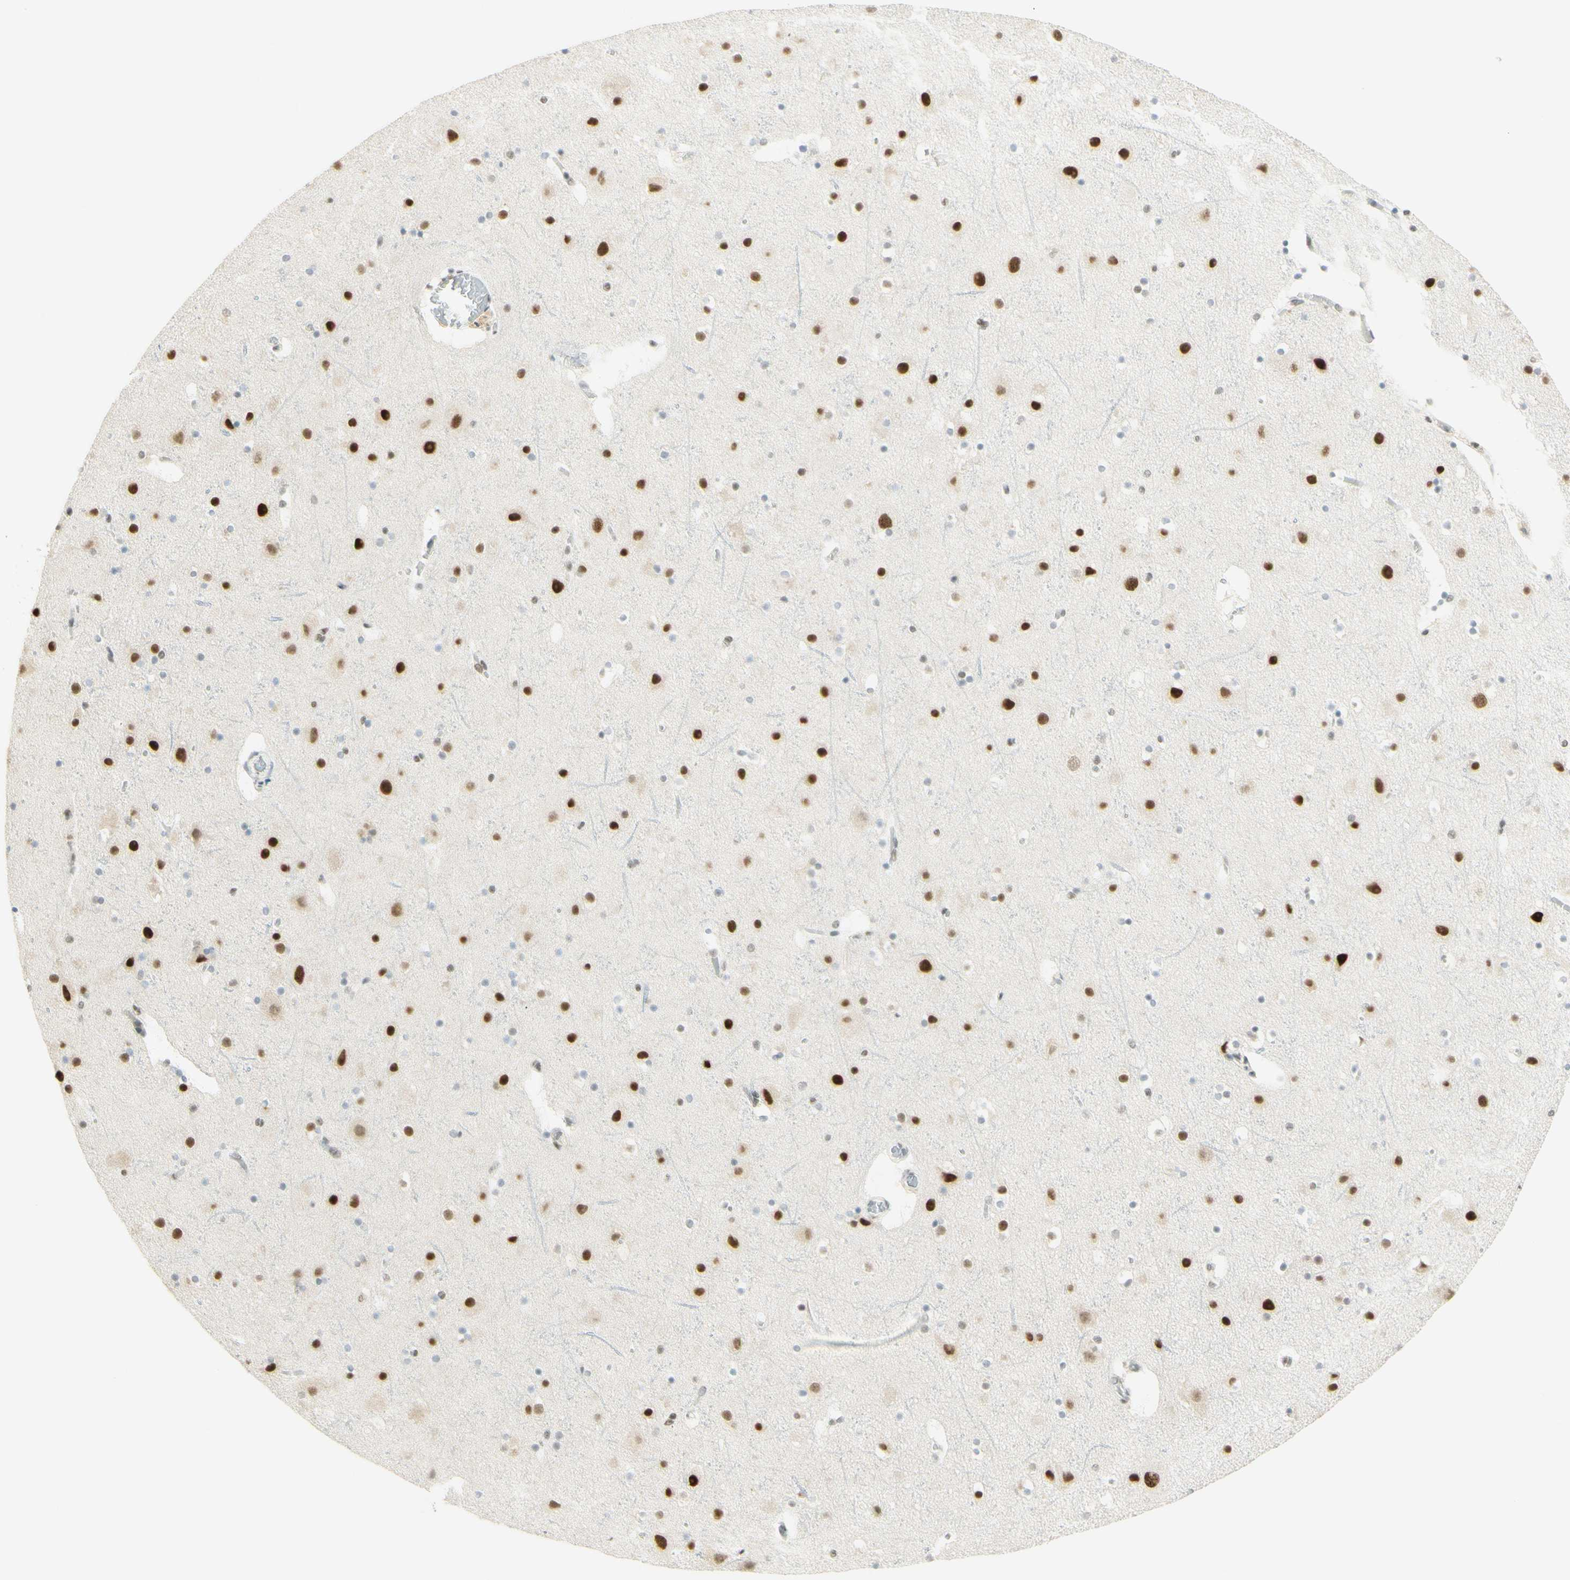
{"staining": {"intensity": "negative", "quantity": "none", "location": "none"}, "tissue": "cerebral cortex", "cell_type": "Endothelial cells", "image_type": "normal", "snomed": [{"axis": "morphology", "description": "Normal tissue, NOS"}, {"axis": "topography", "description": "Cerebral cortex"}], "caption": "Human cerebral cortex stained for a protein using IHC reveals no positivity in endothelial cells.", "gene": "PMS2", "patient": {"sex": "male", "age": 45}}